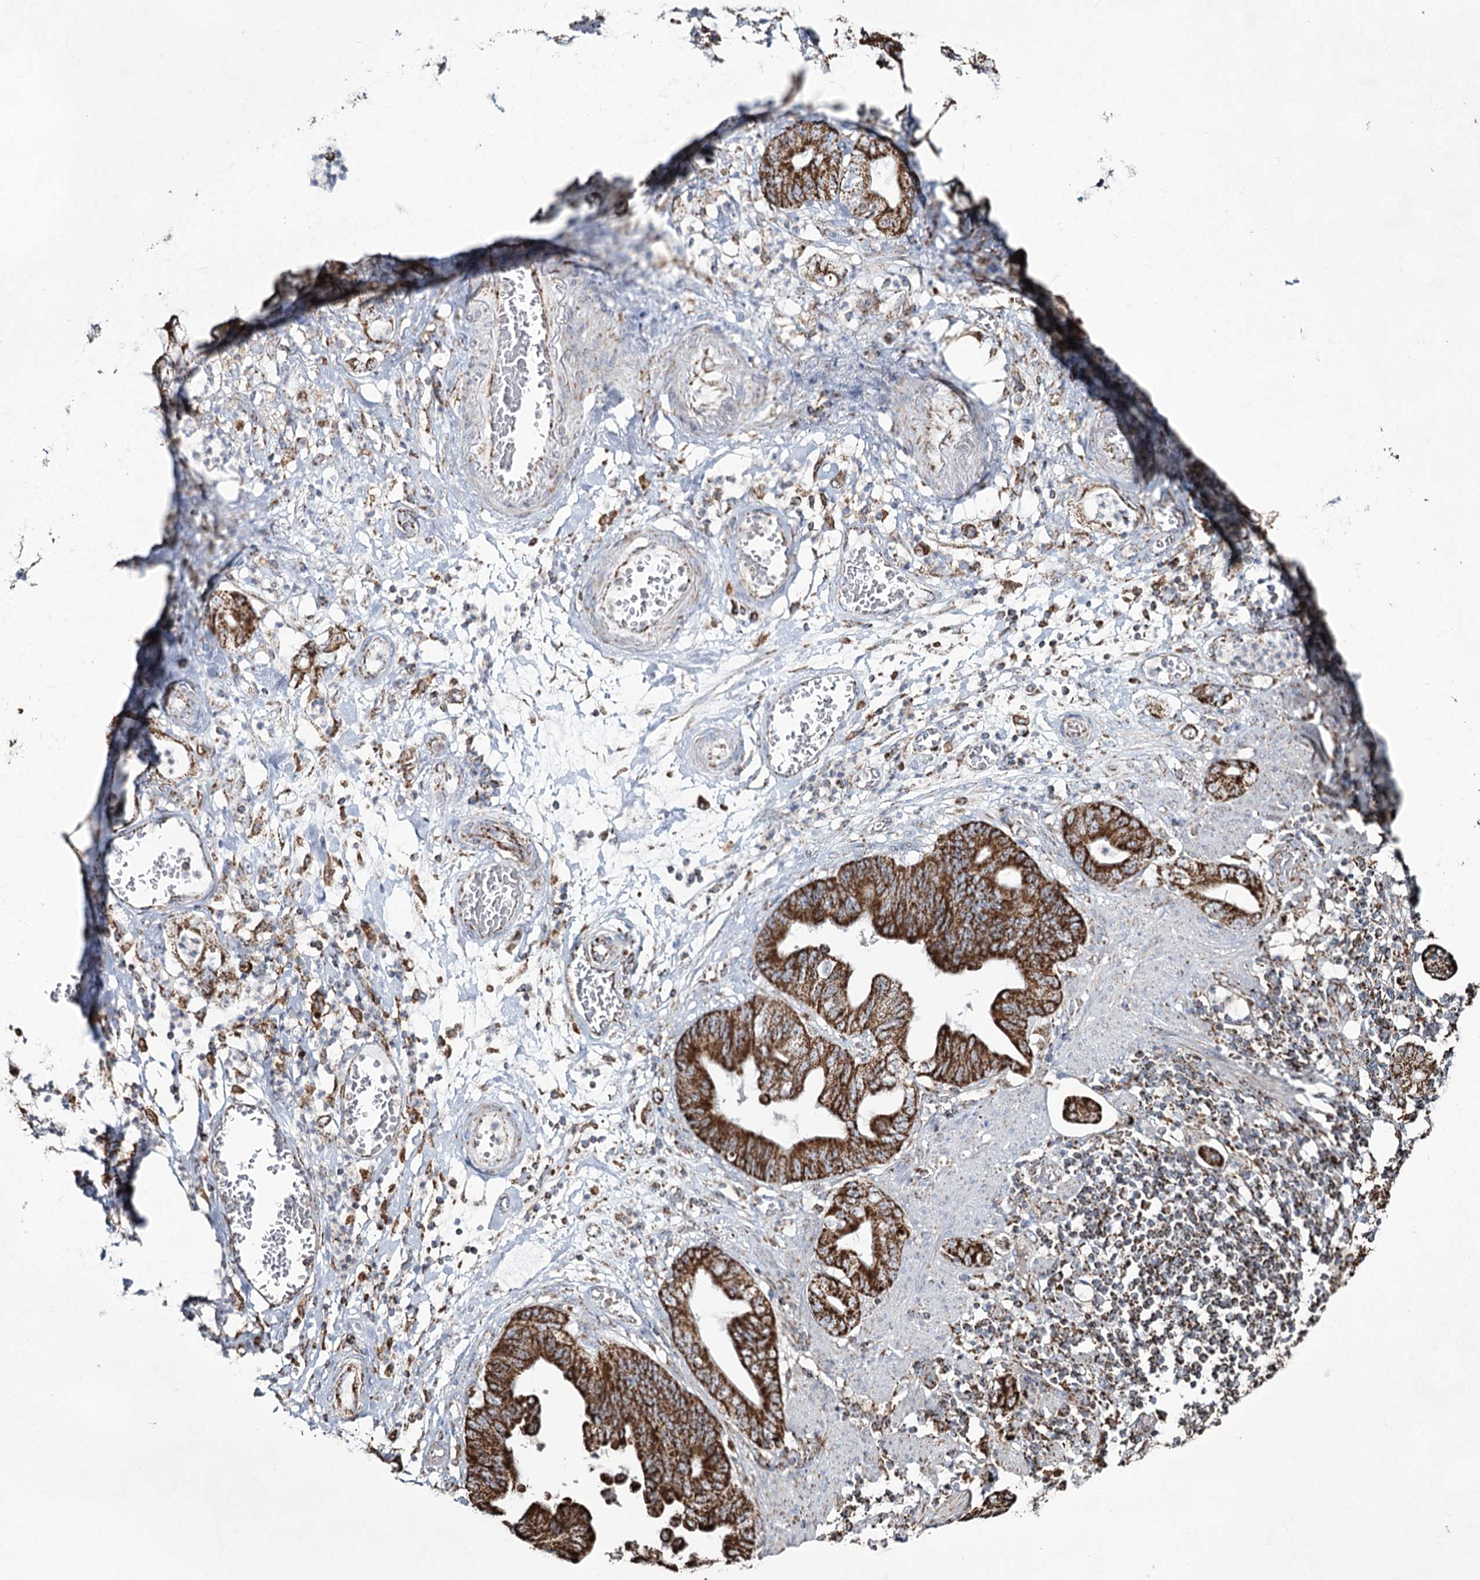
{"staining": {"intensity": "strong", "quantity": ">75%", "location": "cytoplasmic/membranous"}, "tissue": "stomach cancer", "cell_type": "Tumor cells", "image_type": "cancer", "snomed": [{"axis": "morphology", "description": "Adenocarcinoma, NOS"}, {"axis": "topography", "description": "Stomach"}], "caption": "Protein expression analysis of human stomach cancer (adenocarcinoma) reveals strong cytoplasmic/membranous expression in about >75% of tumor cells.", "gene": "CWF19L1", "patient": {"sex": "female", "age": 73}}